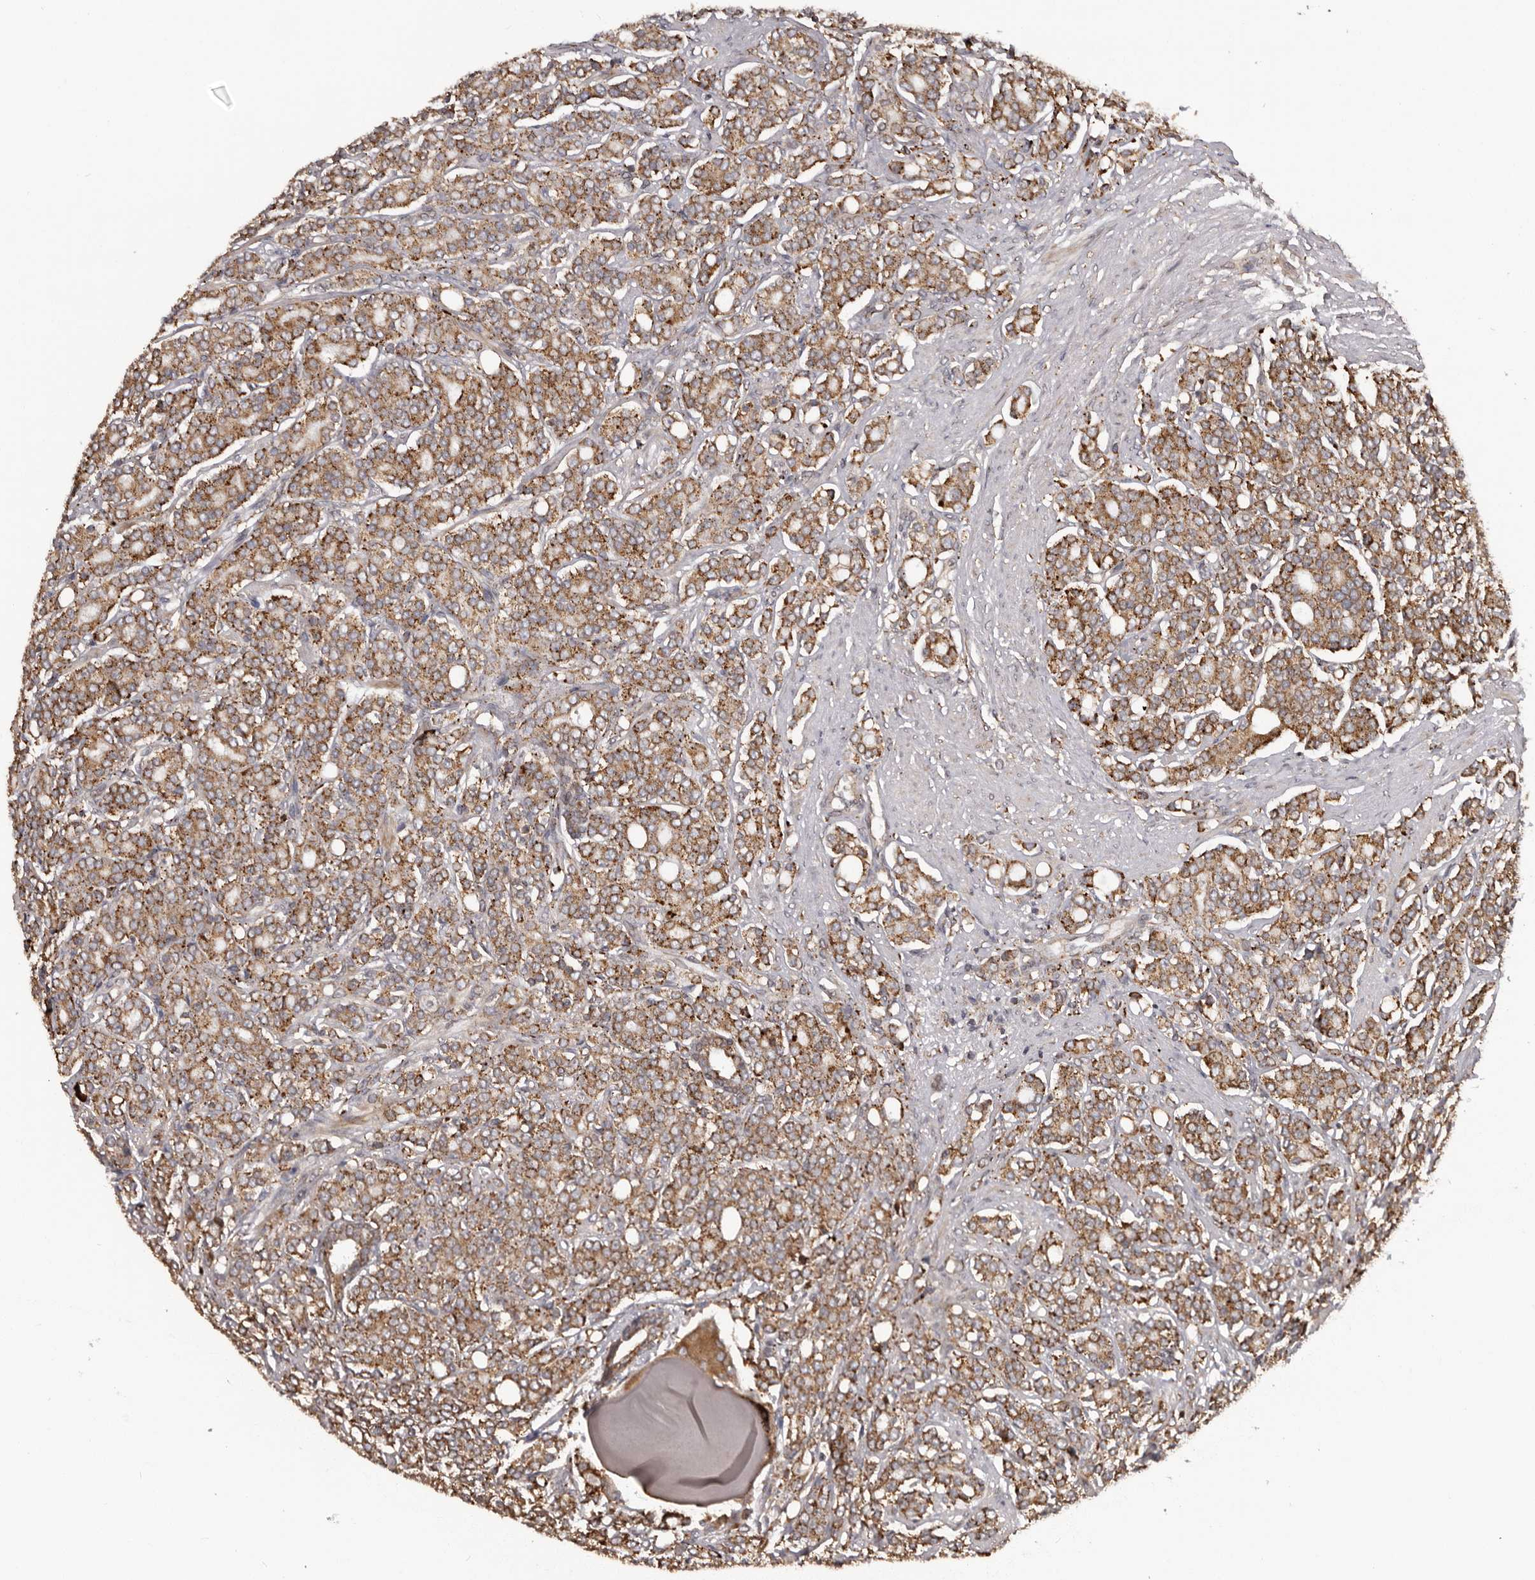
{"staining": {"intensity": "moderate", "quantity": ">75%", "location": "cytoplasmic/membranous"}, "tissue": "prostate cancer", "cell_type": "Tumor cells", "image_type": "cancer", "snomed": [{"axis": "morphology", "description": "Adenocarcinoma, High grade"}, {"axis": "topography", "description": "Prostate"}], "caption": "DAB immunohistochemical staining of human prostate cancer (high-grade adenocarcinoma) exhibits moderate cytoplasmic/membranous protein positivity in approximately >75% of tumor cells.", "gene": "NUP43", "patient": {"sex": "male", "age": 62}}